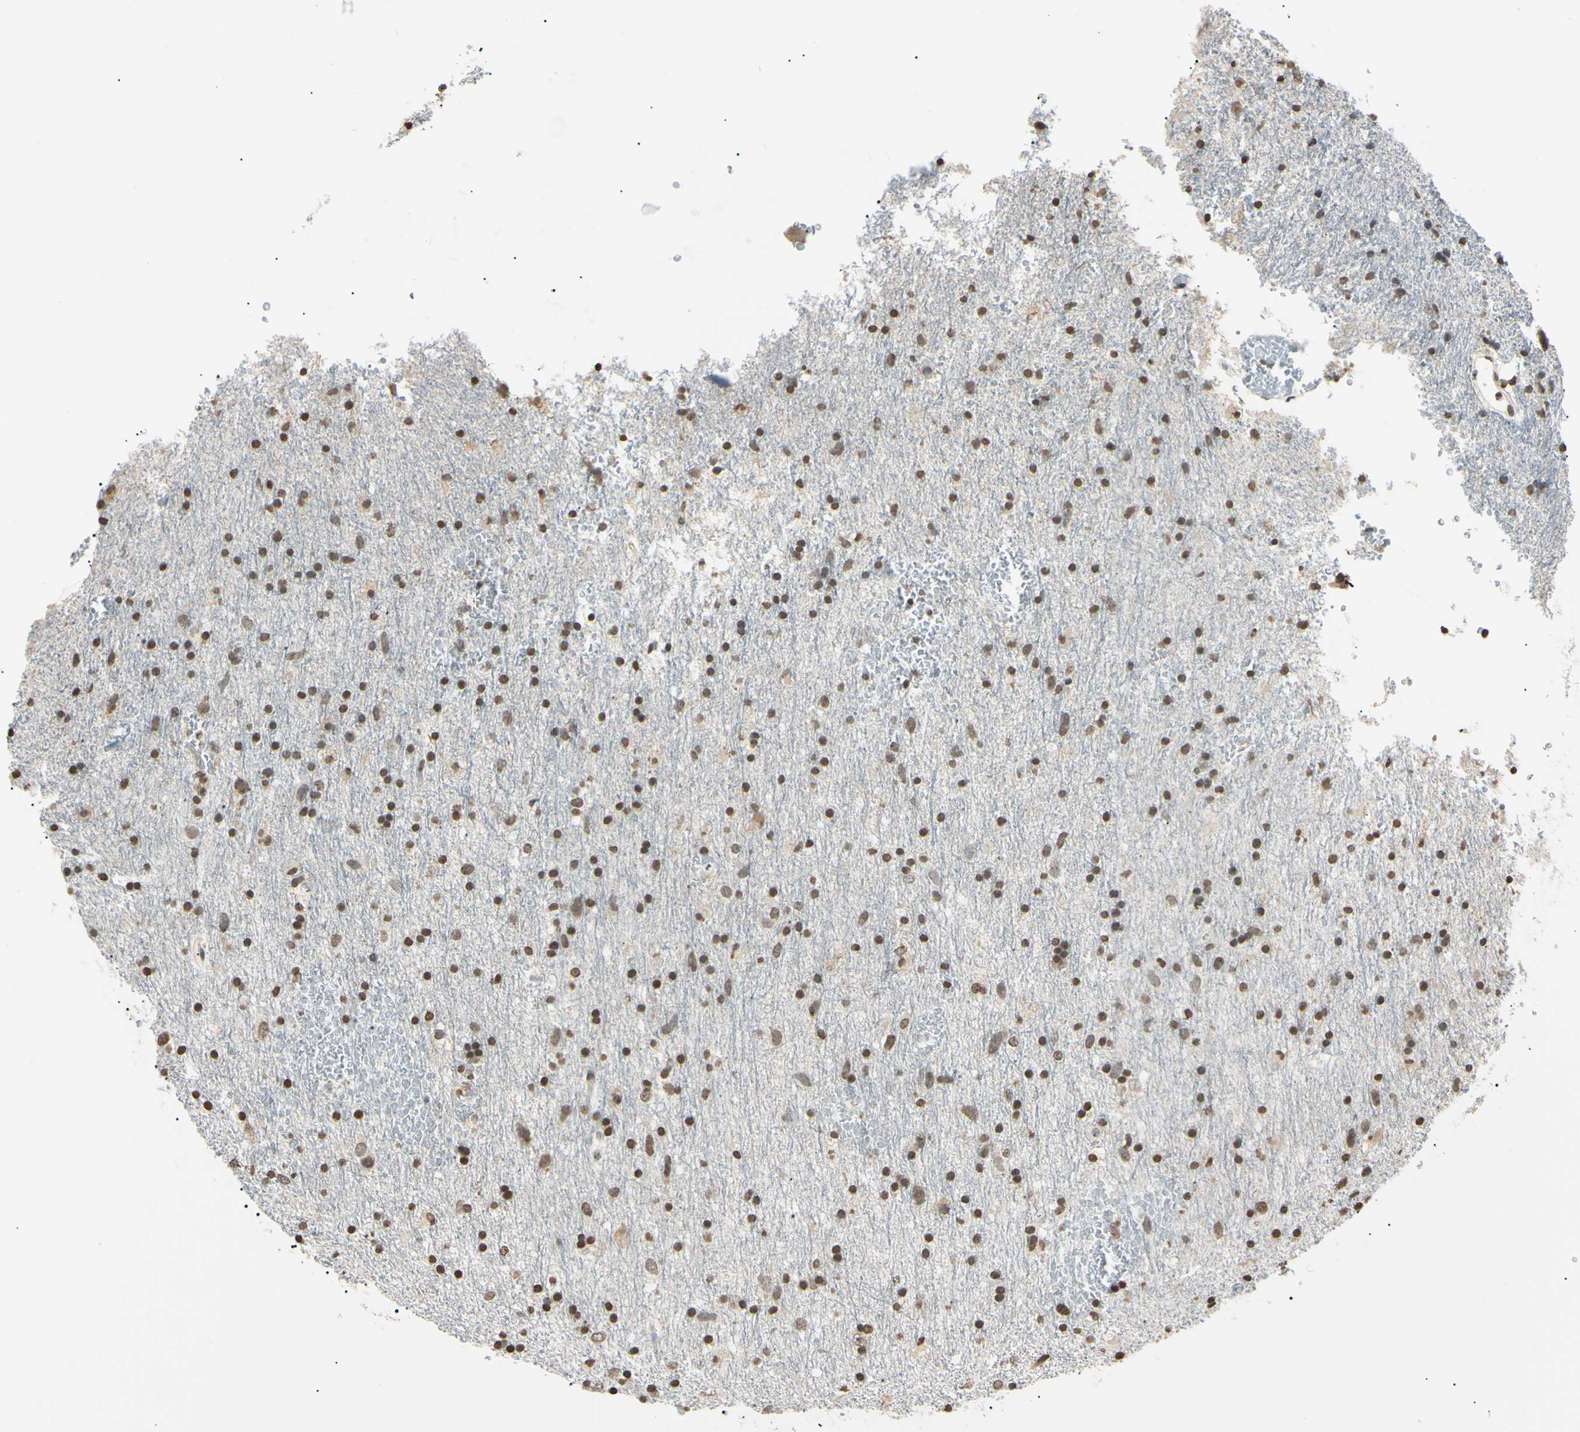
{"staining": {"intensity": "weak", "quantity": ">75%", "location": "nuclear"}, "tissue": "glioma", "cell_type": "Tumor cells", "image_type": "cancer", "snomed": [{"axis": "morphology", "description": "Glioma, malignant, Low grade"}, {"axis": "topography", "description": "Brain"}], "caption": "Tumor cells show low levels of weak nuclear expression in about >75% of cells in malignant low-grade glioma.", "gene": "CDC45", "patient": {"sex": "male", "age": 77}}